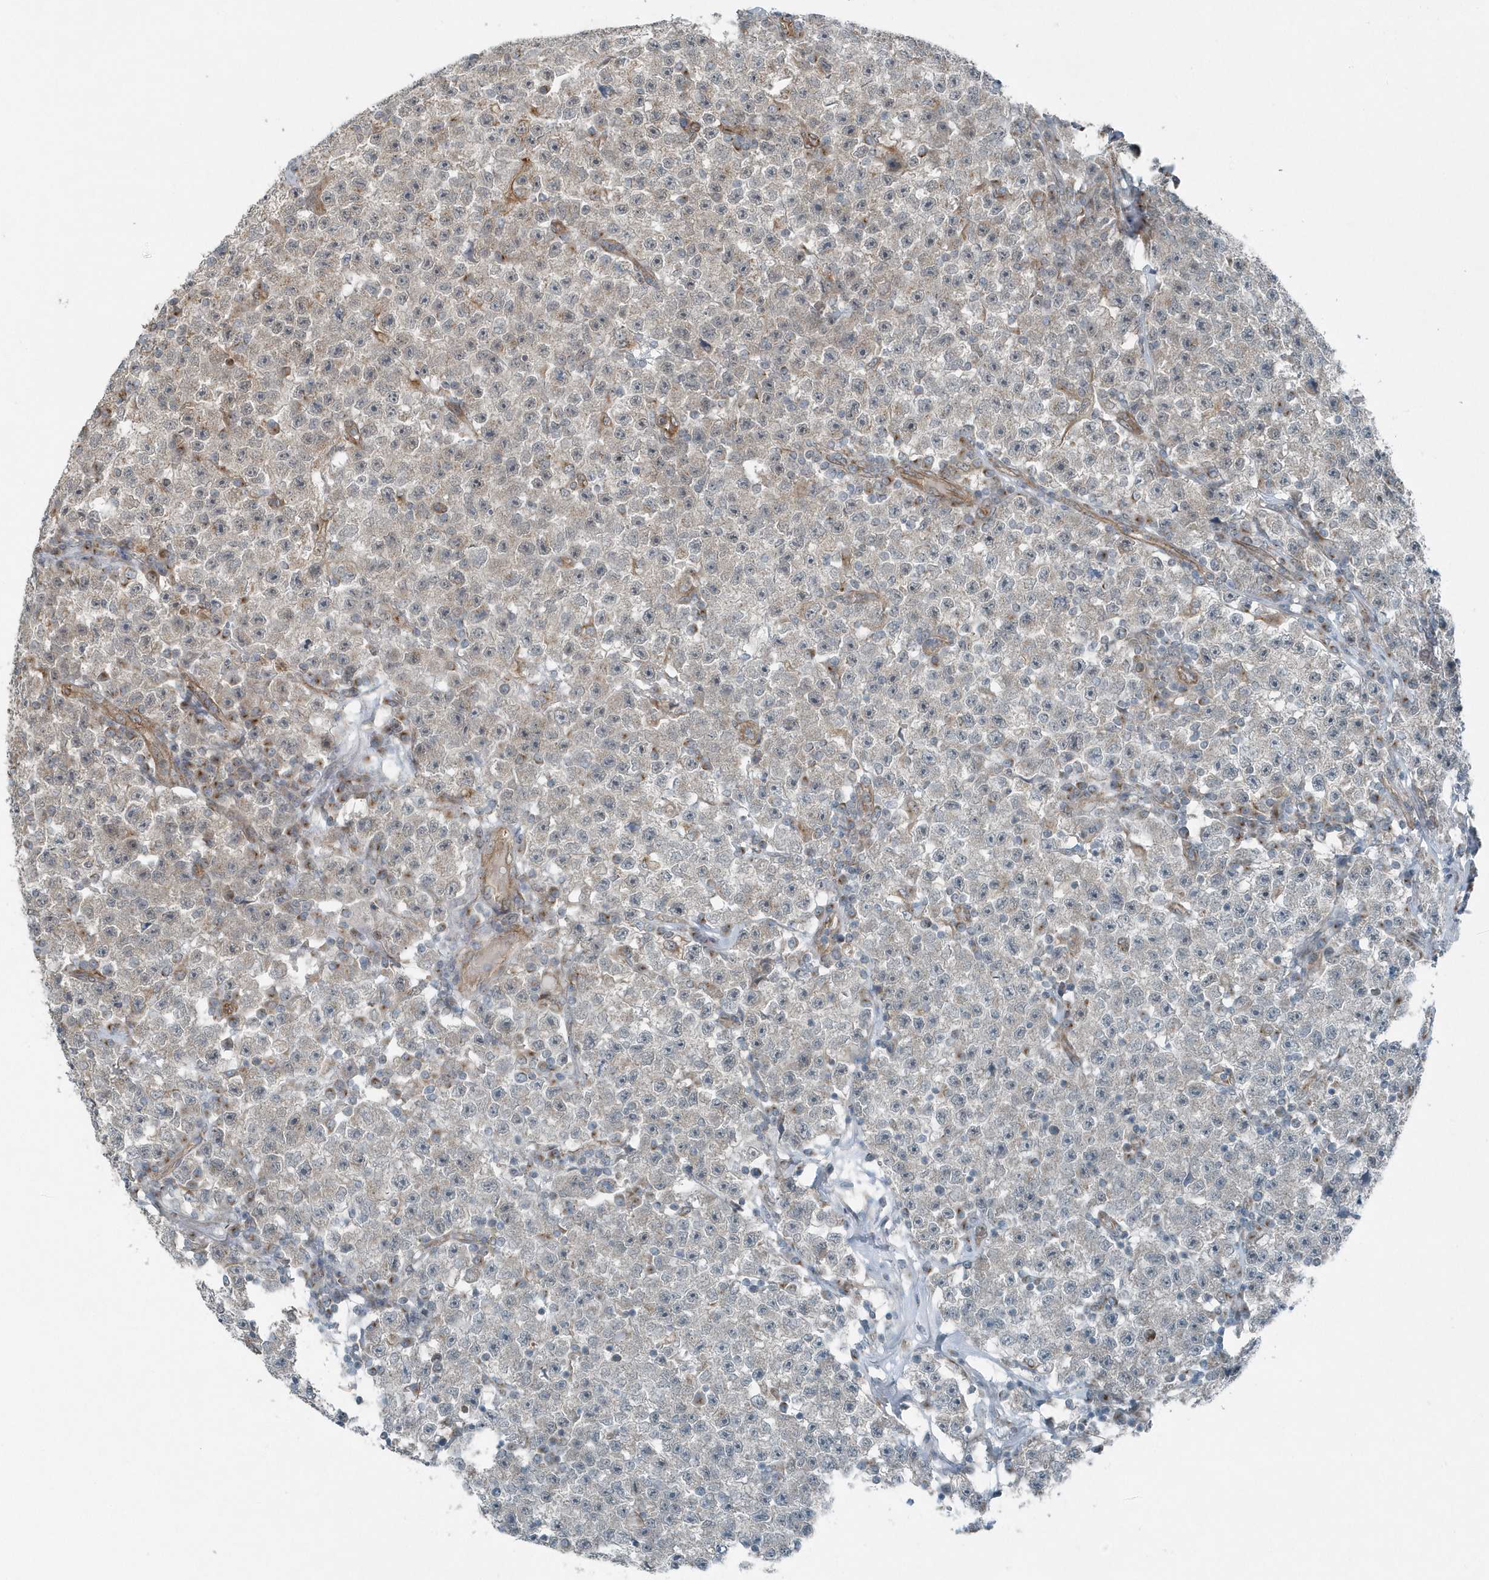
{"staining": {"intensity": "negative", "quantity": "none", "location": "none"}, "tissue": "testis cancer", "cell_type": "Tumor cells", "image_type": "cancer", "snomed": [{"axis": "morphology", "description": "Seminoma, NOS"}, {"axis": "topography", "description": "Testis"}], "caption": "Immunohistochemistry (IHC) of testis cancer demonstrates no positivity in tumor cells.", "gene": "GCC2", "patient": {"sex": "male", "age": 22}}